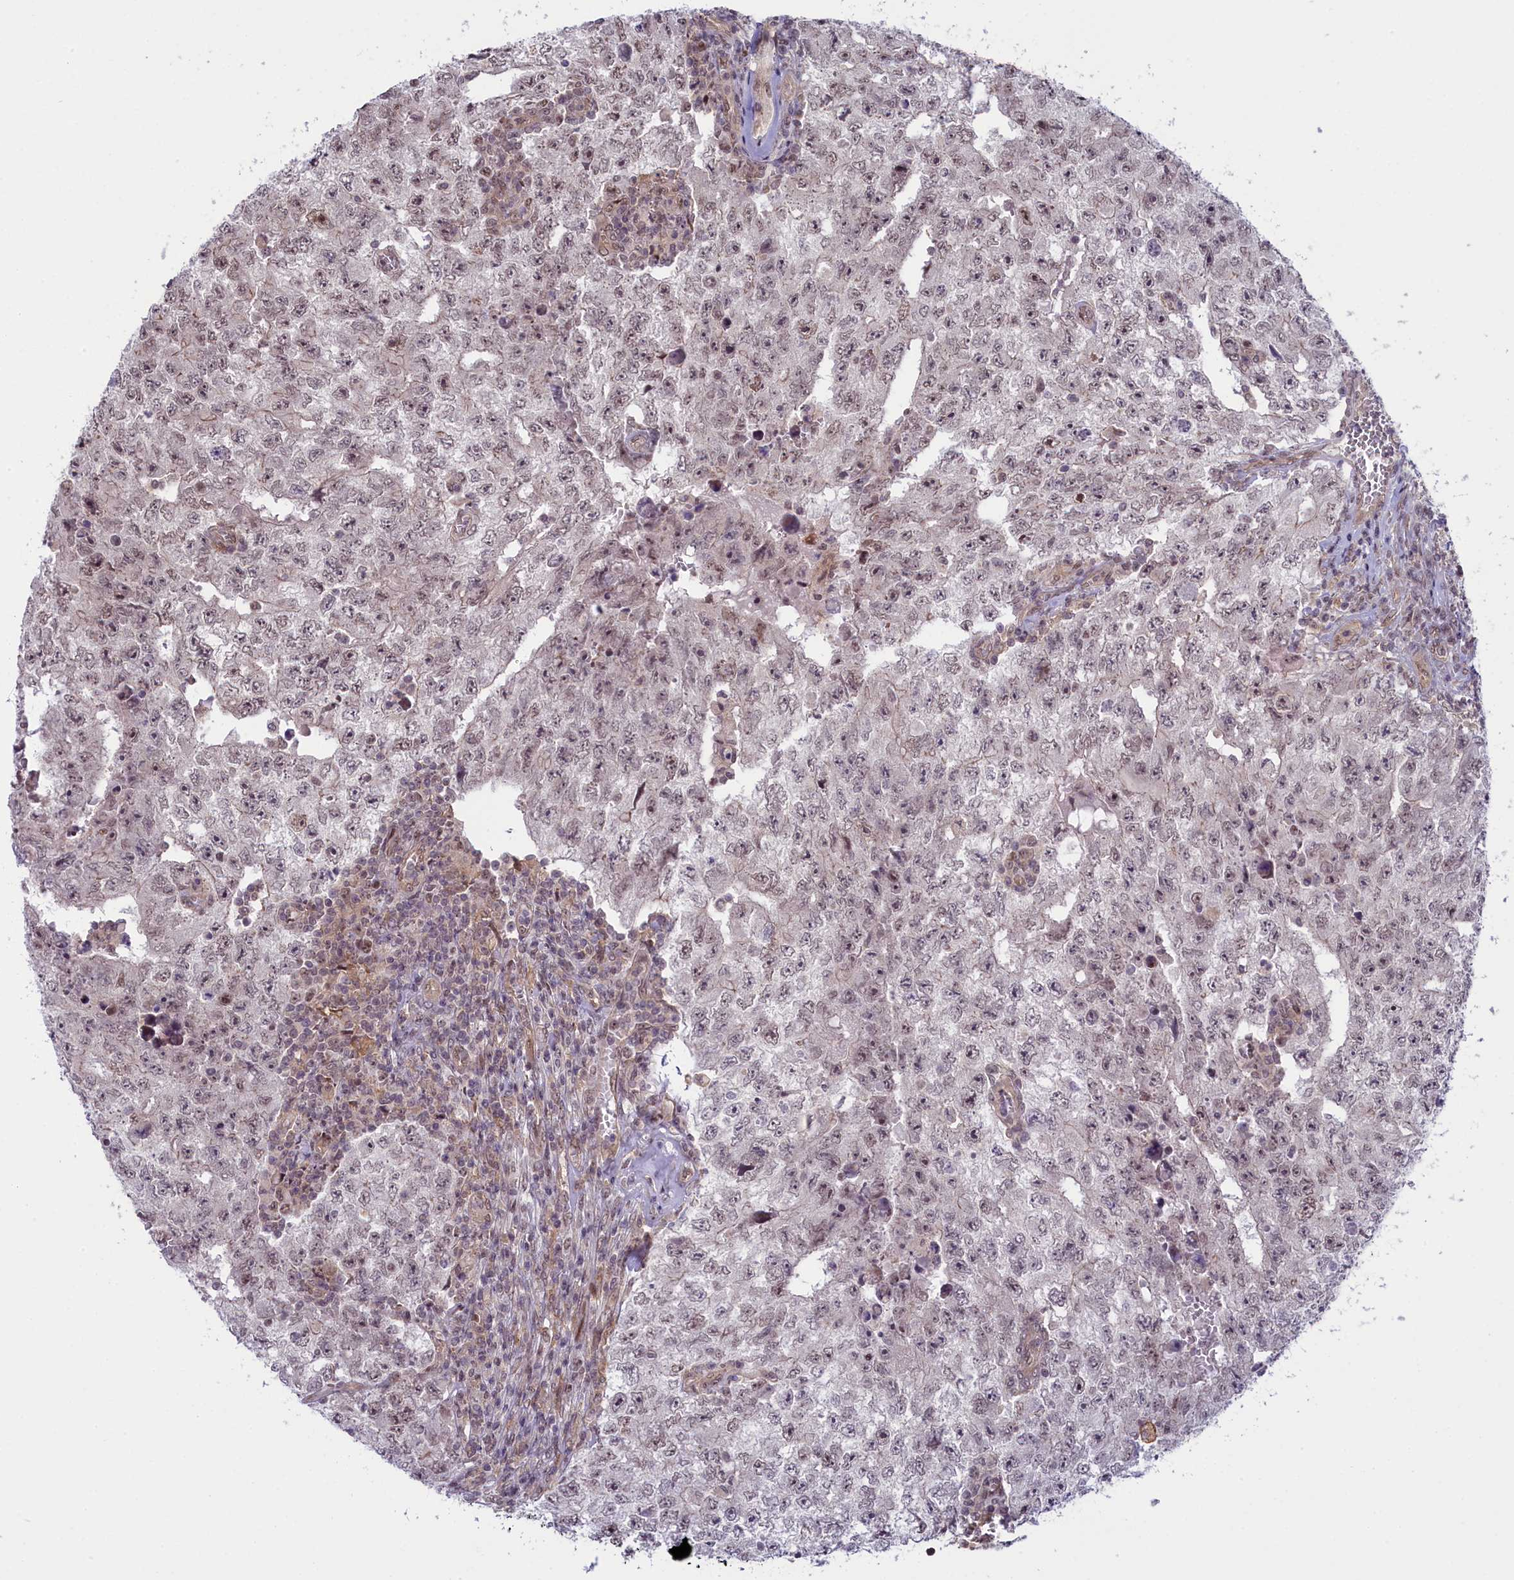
{"staining": {"intensity": "weak", "quantity": "25%-75%", "location": "nuclear"}, "tissue": "testis cancer", "cell_type": "Tumor cells", "image_type": "cancer", "snomed": [{"axis": "morphology", "description": "Carcinoma, Embryonal, NOS"}, {"axis": "topography", "description": "Testis"}], "caption": "Protein expression analysis of human testis cancer reveals weak nuclear positivity in approximately 25%-75% of tumor cells.", "gene": "FCHO1", "patient": {"sex": "male", "age": 17}}